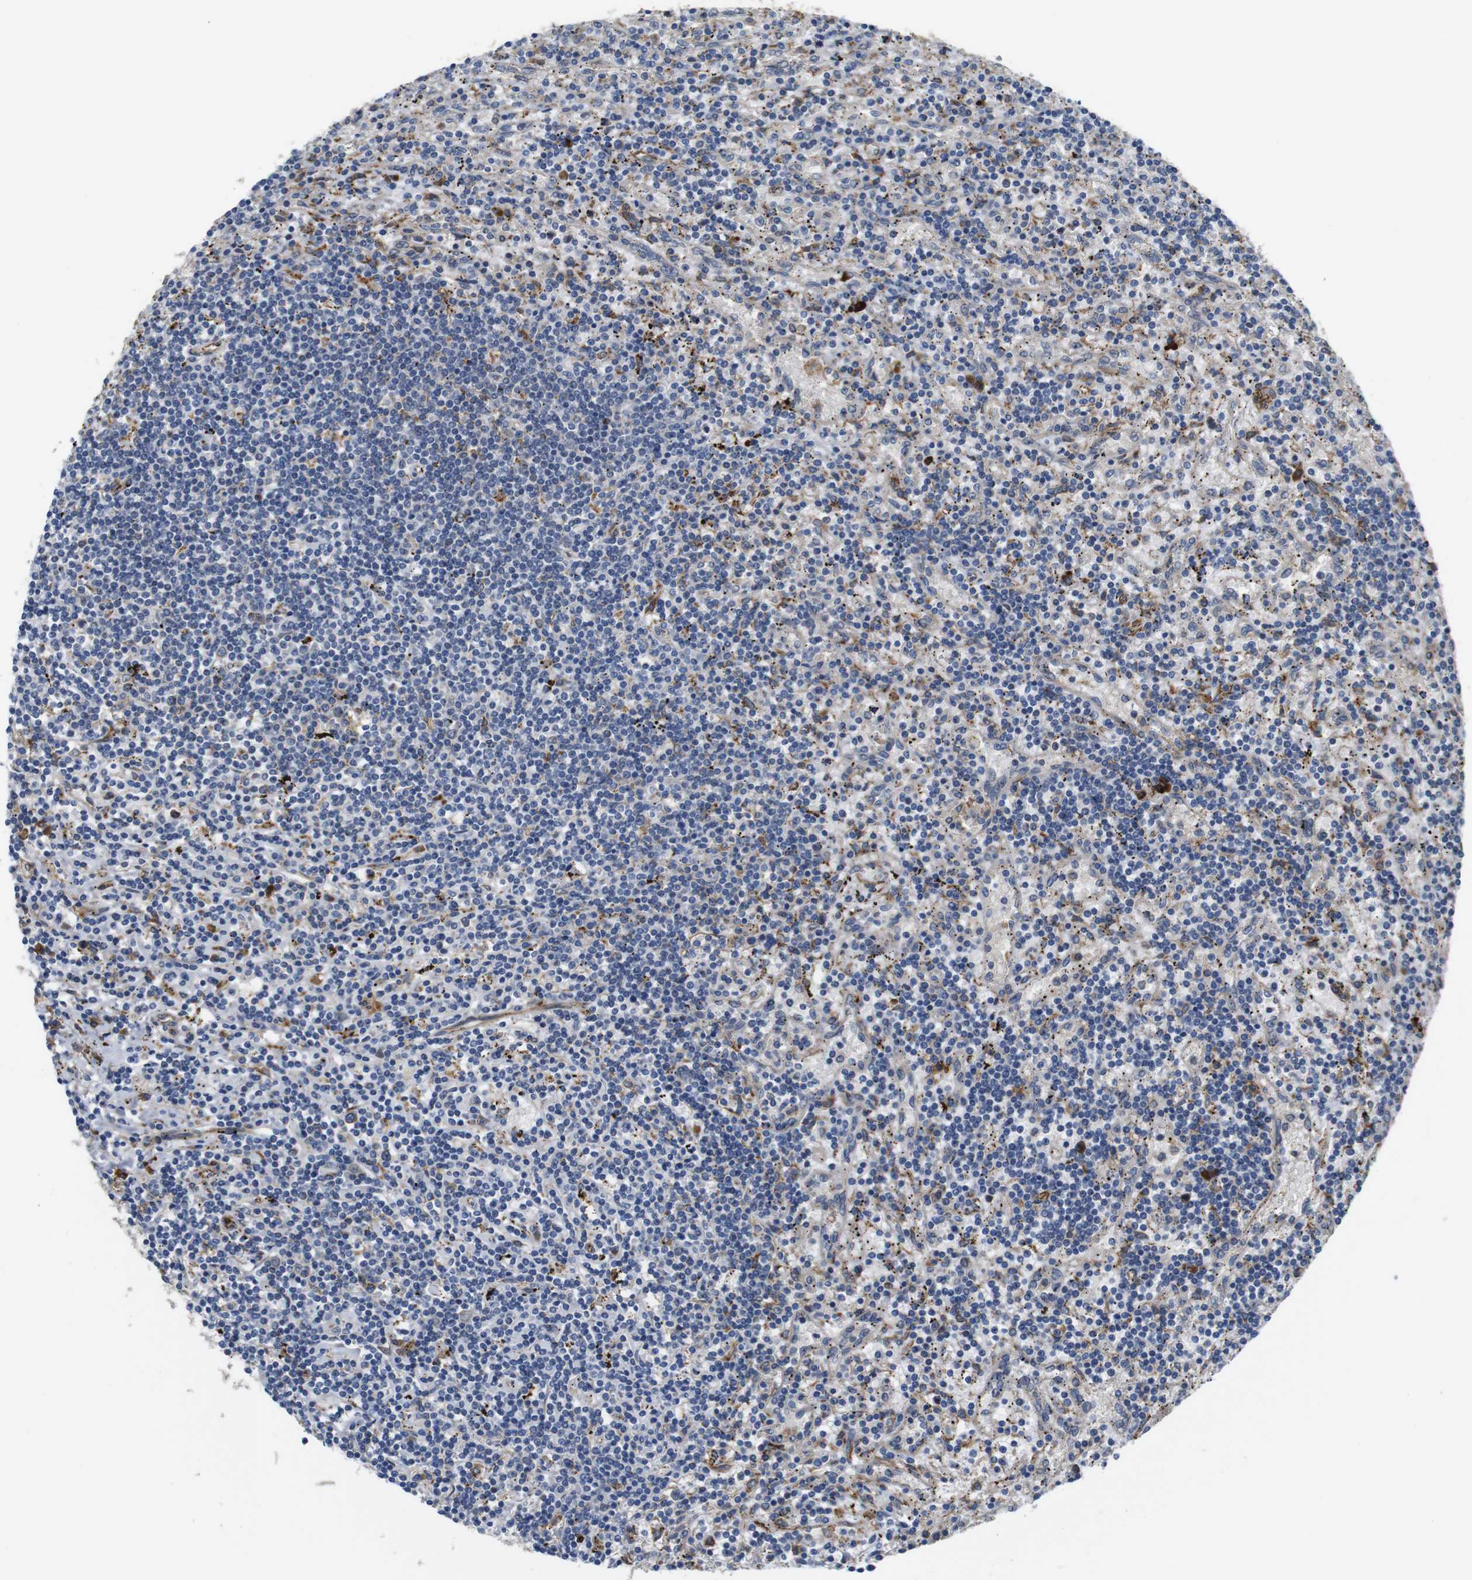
{"staining": {"intensity": "negative", "quantity": "none", "location": "none"}, "tissue": "lymphoma", "cell_type": "Tumor cells", "image_type": "cancer", "snomed": [{"axis": "morphology", "description": "Malignant lymphoma, non-Hodgkin's type, Low grade"}, {"axis": "topography", "description": "Spleen"}], "caption": "The image exhibits no significant staining in tumor cells of lymphoma. (DAB (3,3'-diaminobenzidine) immunohistochemistry, high magnification).", "gene": "UBE2G2", "patient": {"sex": "male", "age": 76}}